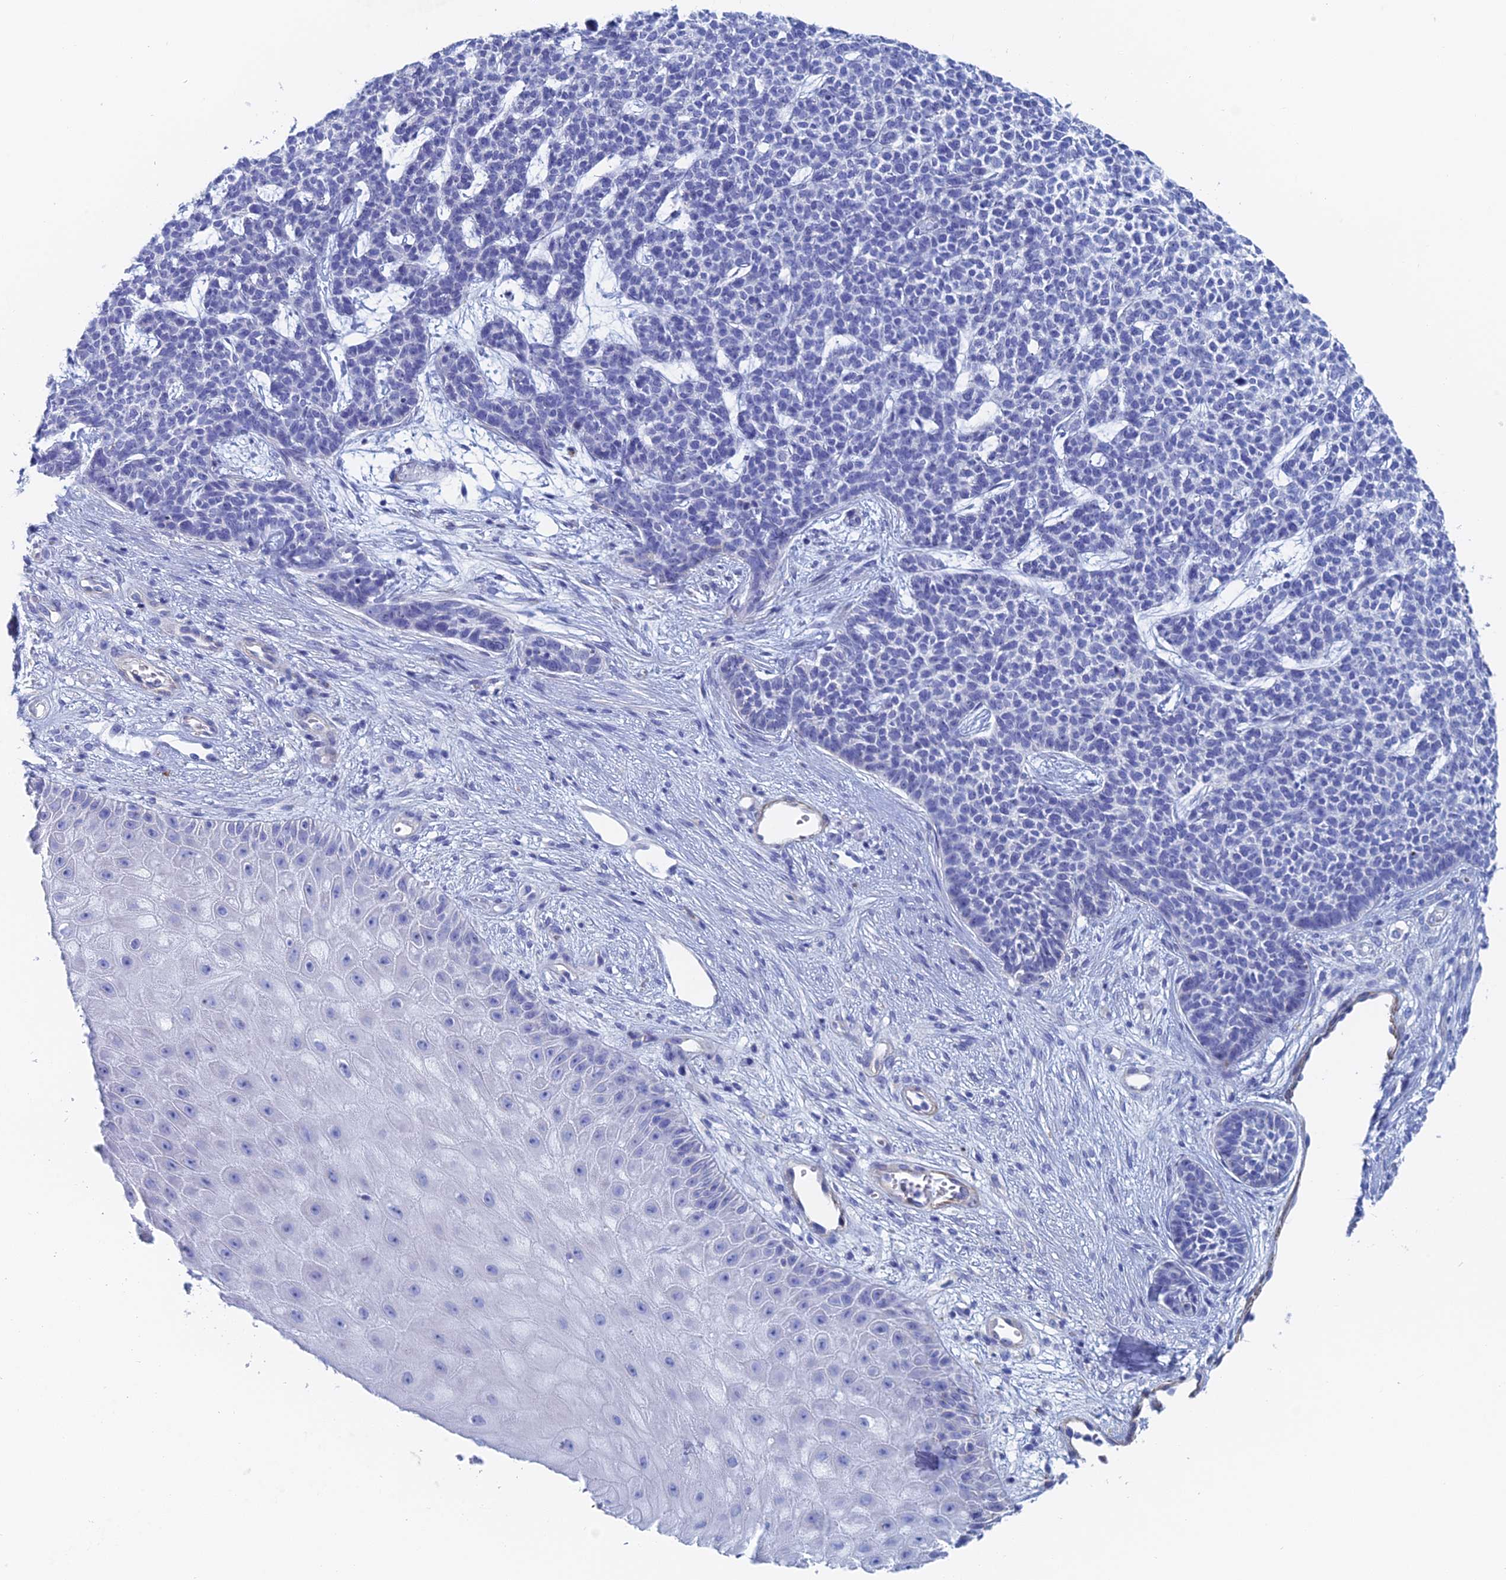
{"staining": {"intensity": "negative", "quantity": "none", "location": "none"}, "tissue": "skin cancer", "cell_type": "Tumor cells", "image_type": "cancer", "snomed": [{"axis": "morphology", "description": "Basal cell carcinoma"}, {"axis": "topography", "description": "Skin"}], "caption": "Protein analysis of skin basal cell carcinoma shows no significant staining in tumor cells.", "gene": "KCNK18", "patient": {"sex": "female", "age": 84}}